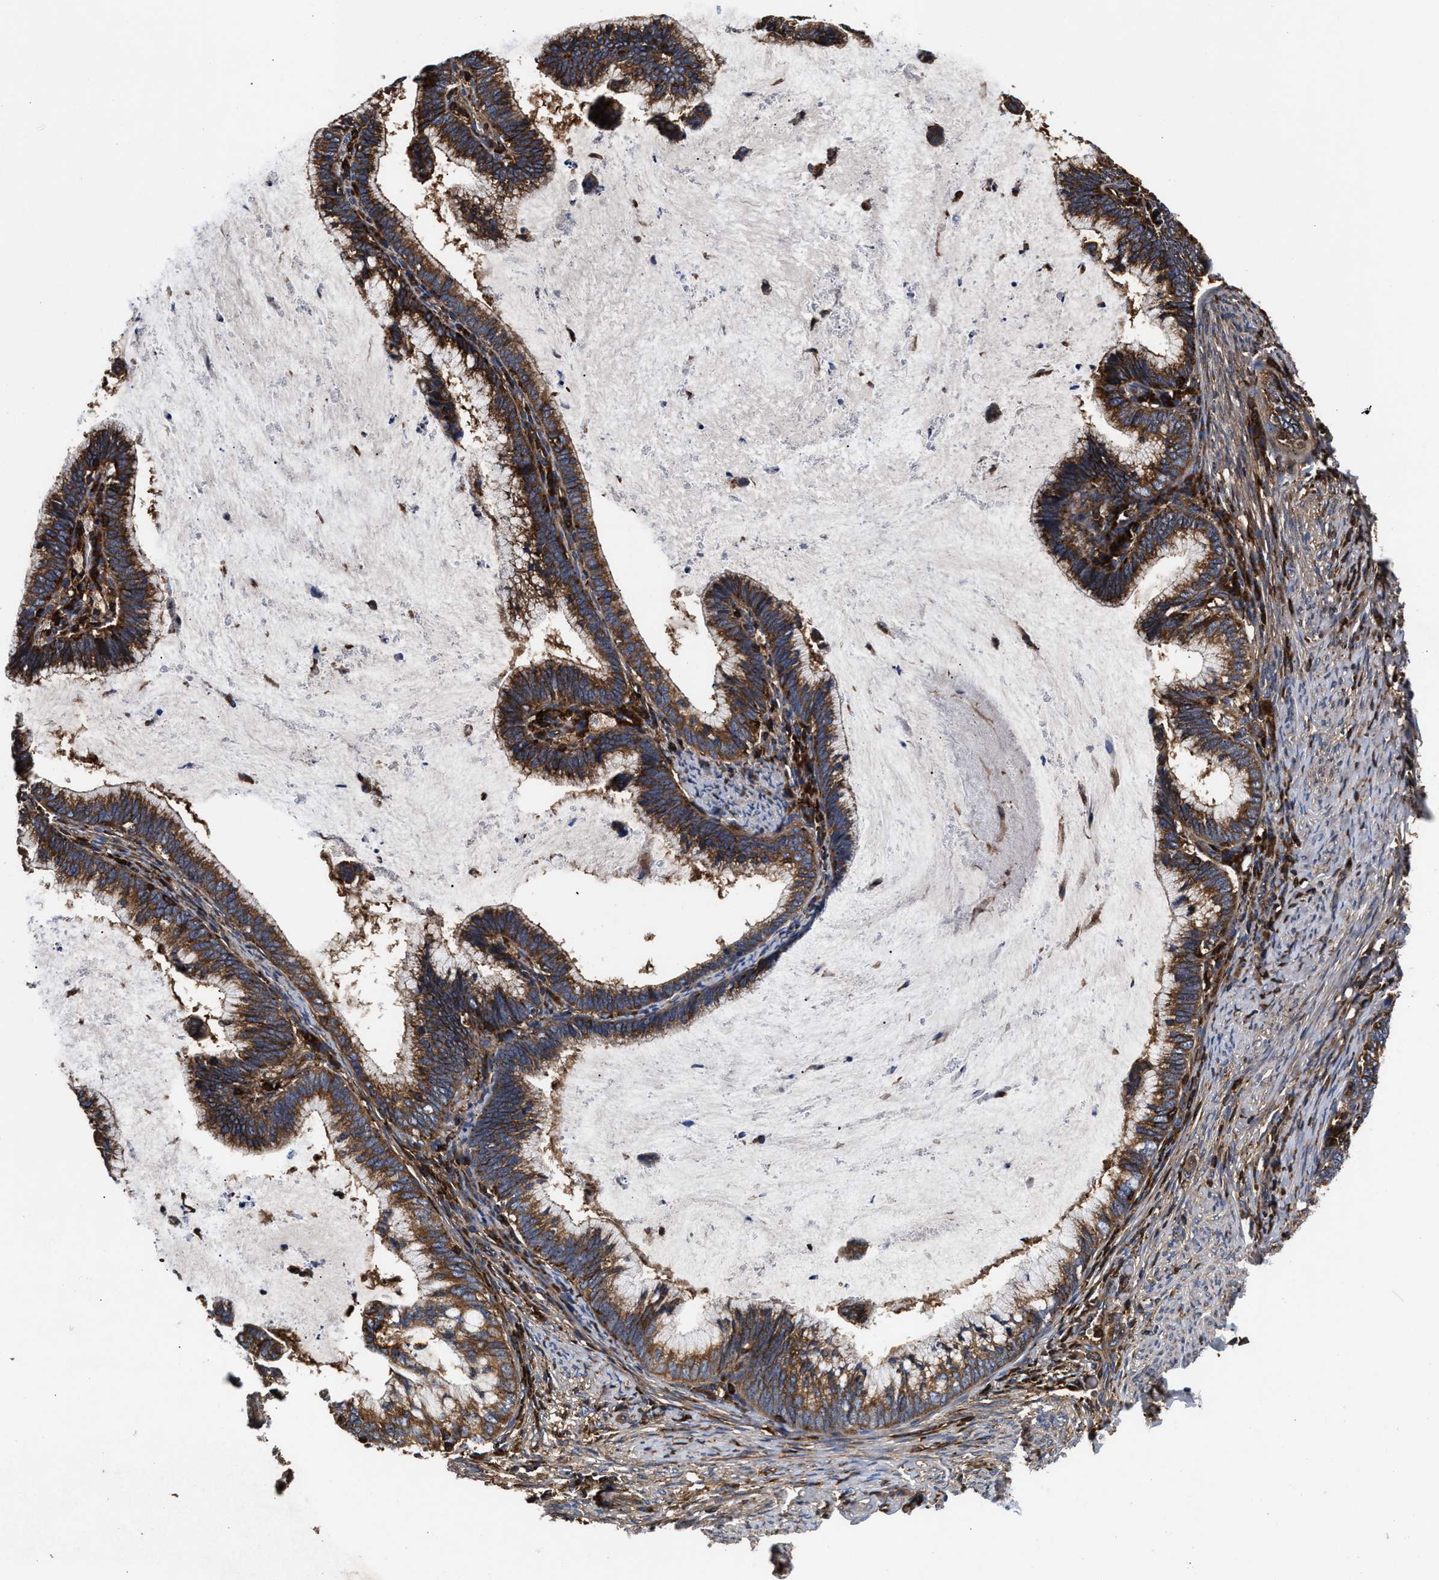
{"staining": {"intensity": "strong", "quantity": ">75%", "location": "cytoplasmic/membranous"}, "tissue": "cervical cancer", "cell_type": "Tumor cells", "image_type": "cancer", "snomed": [{"axis": "morphology", "description": "Adenocarcinoma, NOS"}, {"axis": "topography", "description": "Cervix"}], "caption": "Brown immunohistochemical staining in adenocarcinoma (cervical) shows strong cytoplasmic/membranous positivity in about >75% of tumor cells.", "gene": "KYAT1", "patient": {"sex": "female", "age": 36}}